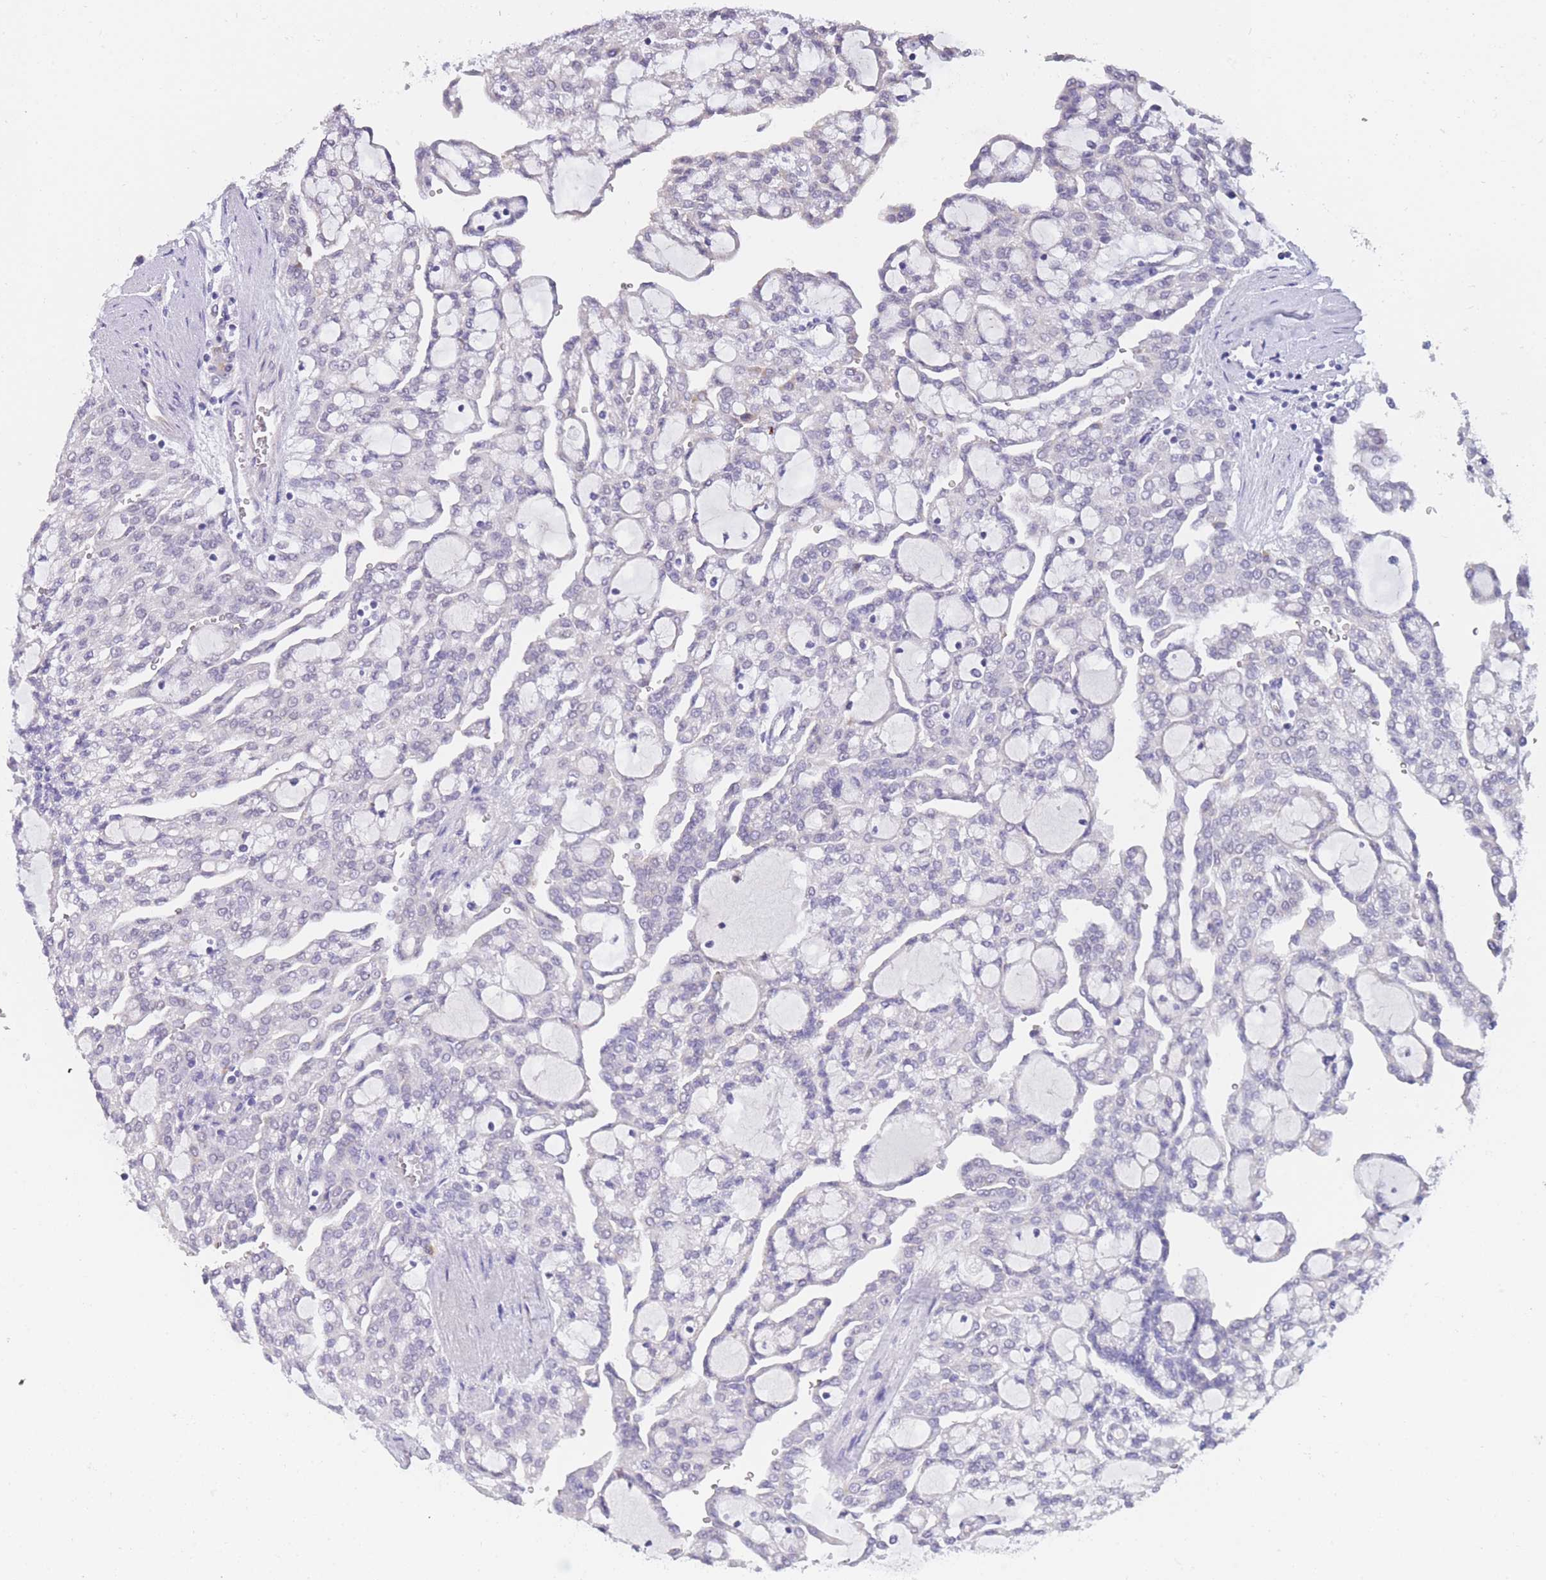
{"staining": {"intensity": "negative", "quantity": "none", "location": "none"}, "tissue": "renal cancer", "cell_type": "Tumor cells", "image_type": "cancer", "snomed": [{"axis": "morphology", "description": "Adenocarcinoma, NOS"}, {"axis": "topography", "description": "Kidney"}], "caption": "The photomicrograph displays no staining of tumor cells in renal cancer (adenocarcinoma).", "gene": "FRAT2", "patient": {"sex": "male", "age": 63}}